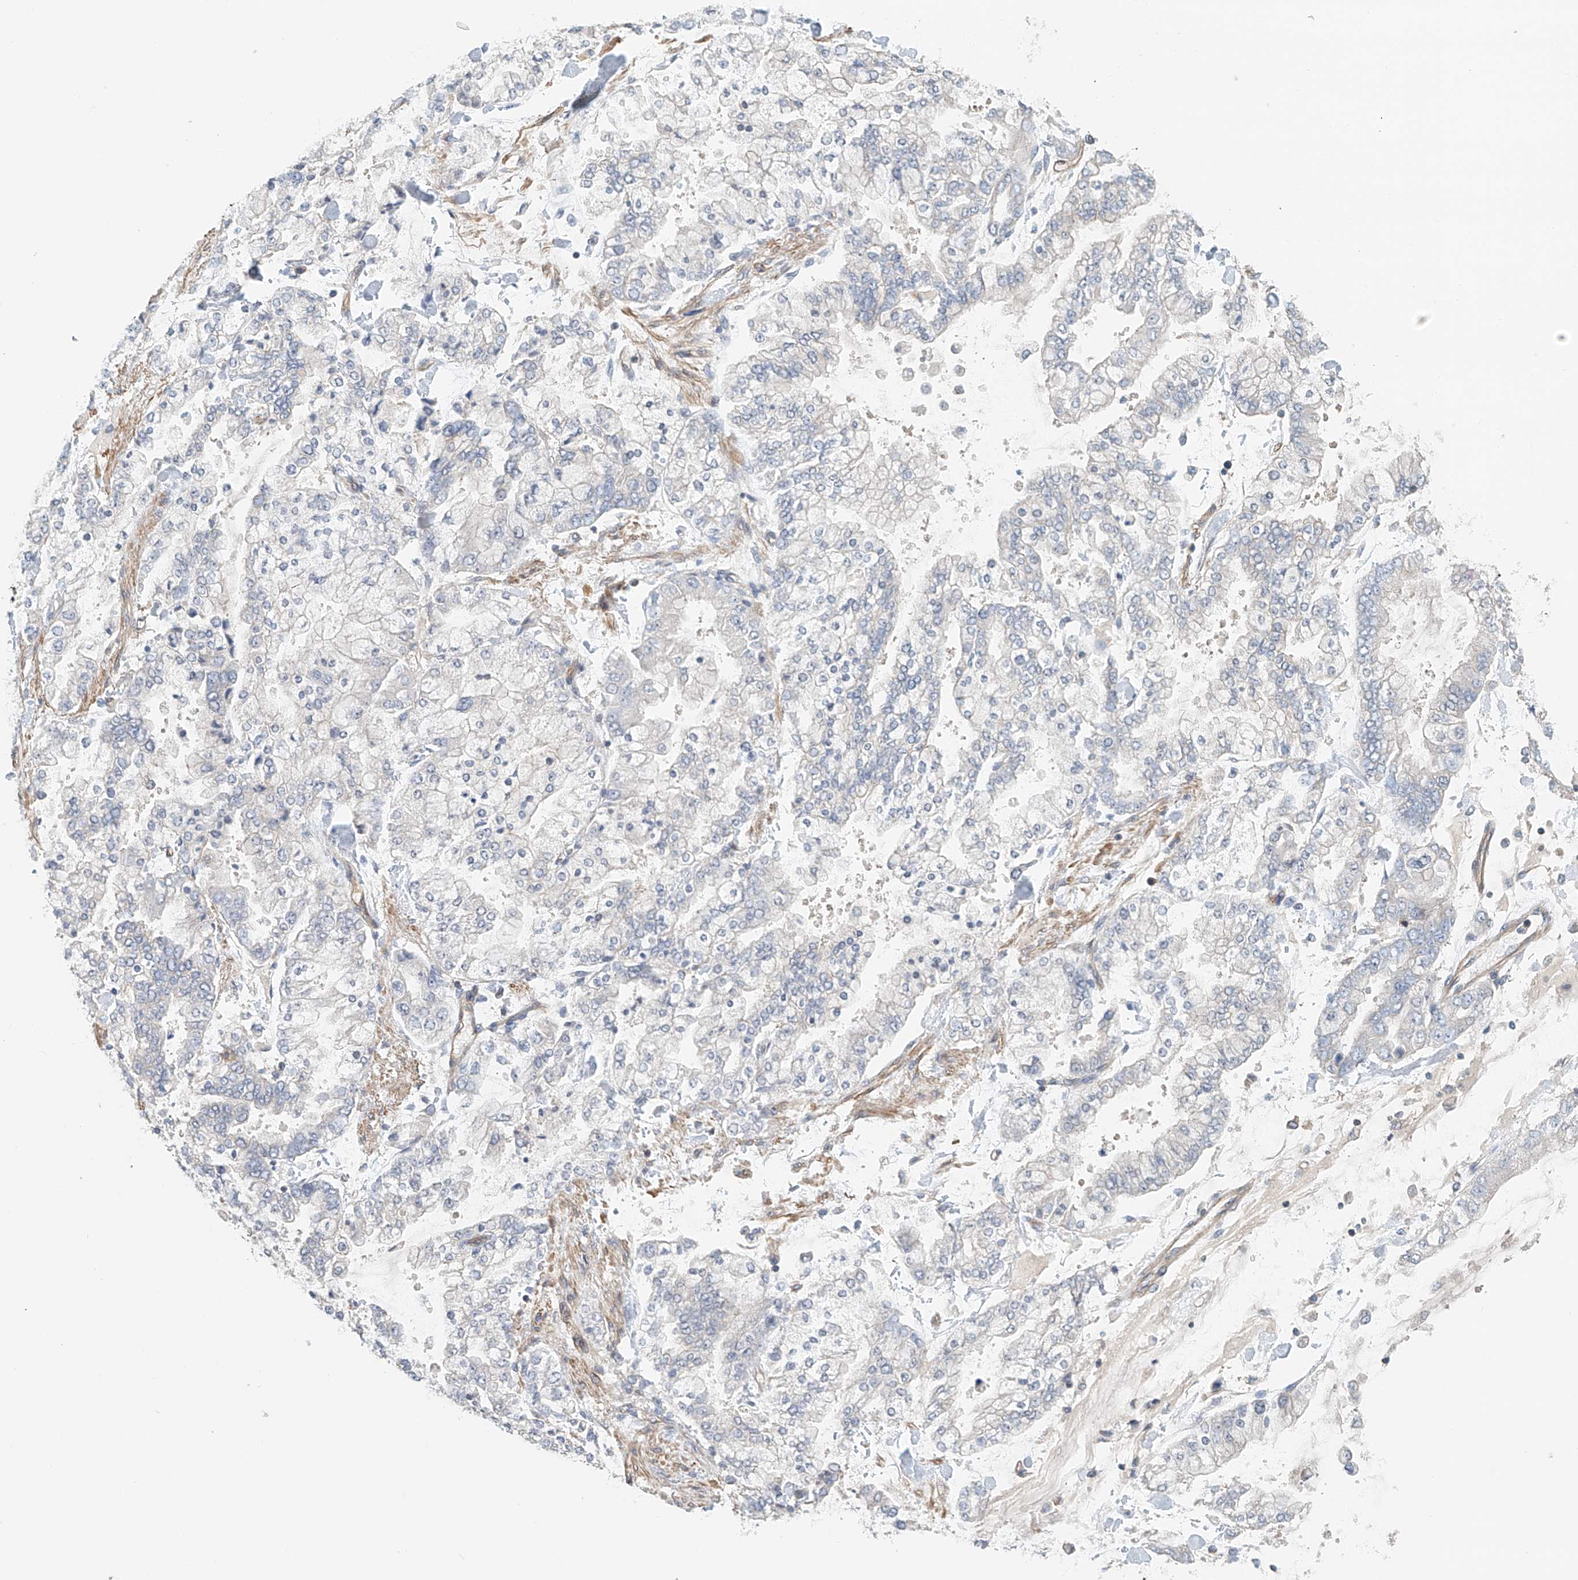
{"staining": {"intensity": "negative", "quantity": "none", "location": "none"}, "tissue": "stomach cancer", "cell_type": "Tumor cells", "image_type": "cancer", "snomed": [{"axis": "morphology", "description": "Normal tissue, NOS"}, {"axis": "morphology", "description": "Adenocarcinoma, NOS"}, {"axis": "topography", "description": "Stomach, upper"}, {"axis": "topography", "description": "Stomach"}], "caption": "Tumor cells show no significant protein staining in adenocarcinoma (stomach).", "gene": "FRYL", "patient": {"sex": "male", "age": 76}}